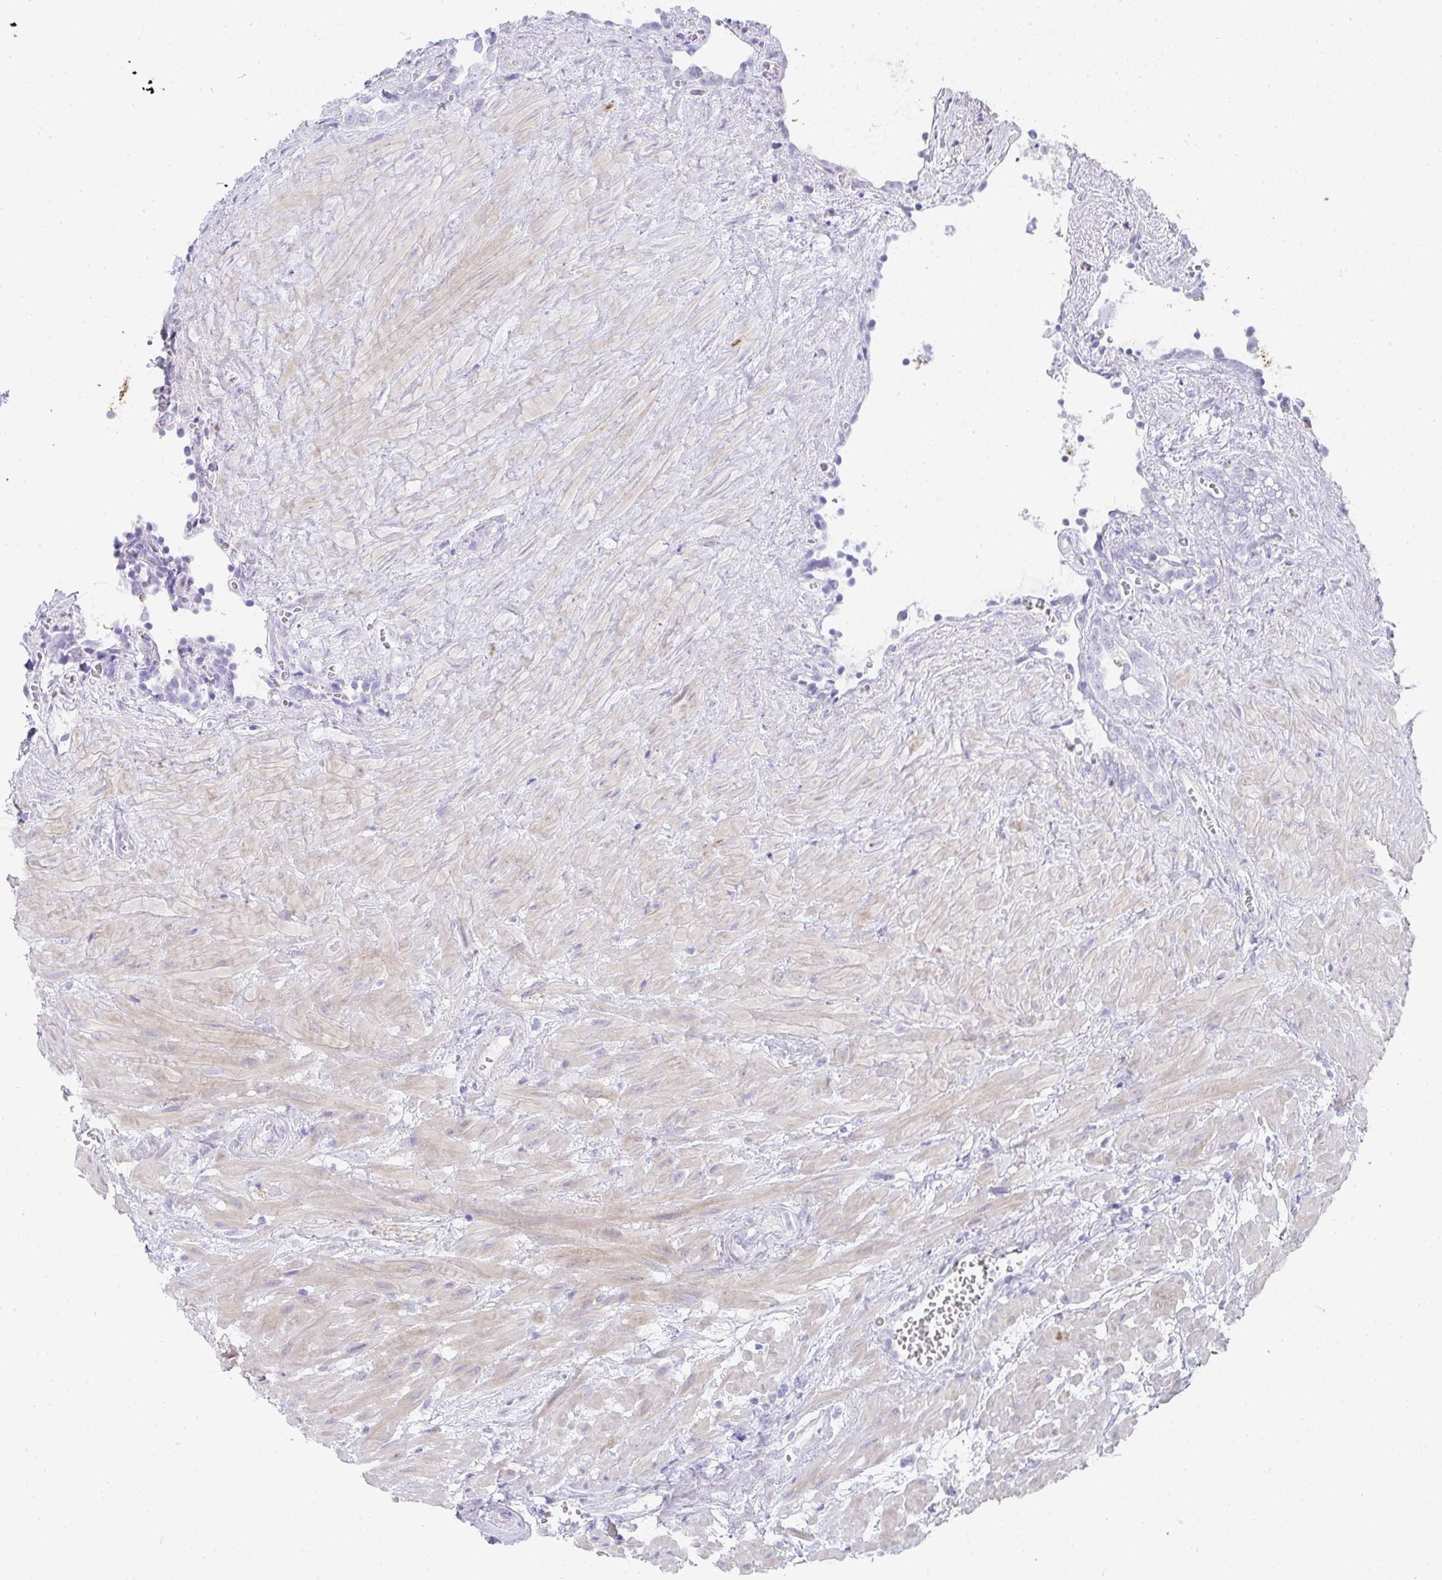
{"staining": {"intensity": "negative", "quantity": "none", "location": "none"}, "tissue": "seminal vesicle", "cell_type": "Glandular cells", "image_type": "normal", "snomed": [{"axis": "morphology", "description": "Normal tissue, NOS"}, {"axis": "topography", "description": "Seminal veicle"}], "caption": "Immunohistochemistry micrograph of unremarkable seminal vesicle: seminal vesicle stained with DAB reveals no significant protein positivity in glandular cells.", "gene": "PRND", "patient": {"sex": "male", "age": 76}}